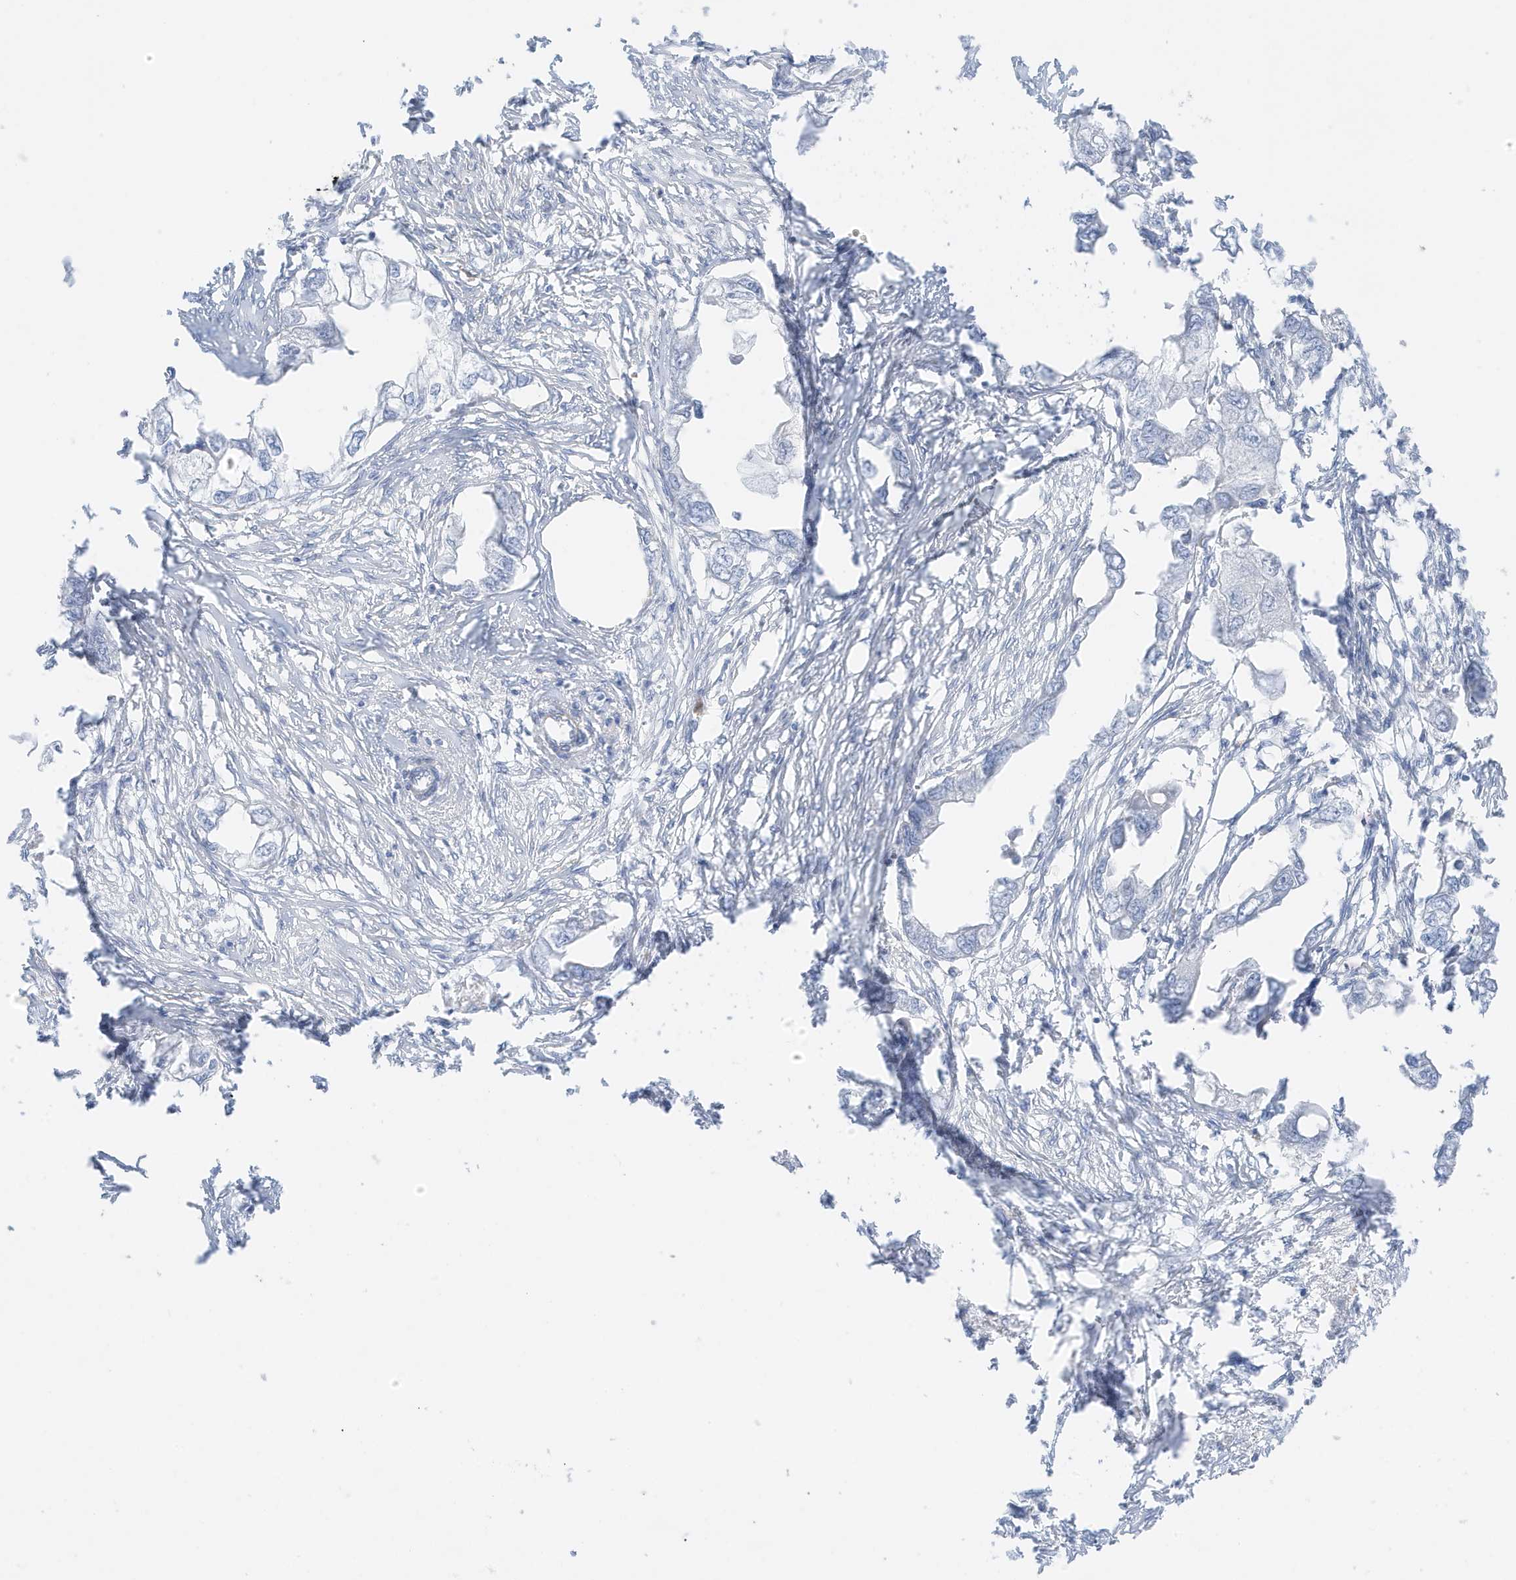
{"staining": {"intensity": "negative", "quantity": "none", "location": "none"}, "tissue": "endometrial cancer", "cell_type": "Tumor cells", "image_type": "cancer", "snomed": [{"axis": "morphology", "description": "Adenocarcinoma, NOS"}, {"axis": "morphology", "description": "Adenocarcinoma, metastatic, NOS"}, {"axis": "topography", "description": "Adipose tissue"}, {"axis": "topography", "description": "Endometrium"}], "caption": "An immunohistochemistry (IHC) histopathology image of endometrial cancer (adenocarcinoma) is shown. There is no staining in tumor cells of endometrial cancer (adenocarcinoma). Brightfield microscopy of immunohistochemistry stained with DAB (brown) and hematoxylin (blue), captured at high magnification.", "gene": "SLC22A13", "patient": {"sex": "female", "age": 67}}